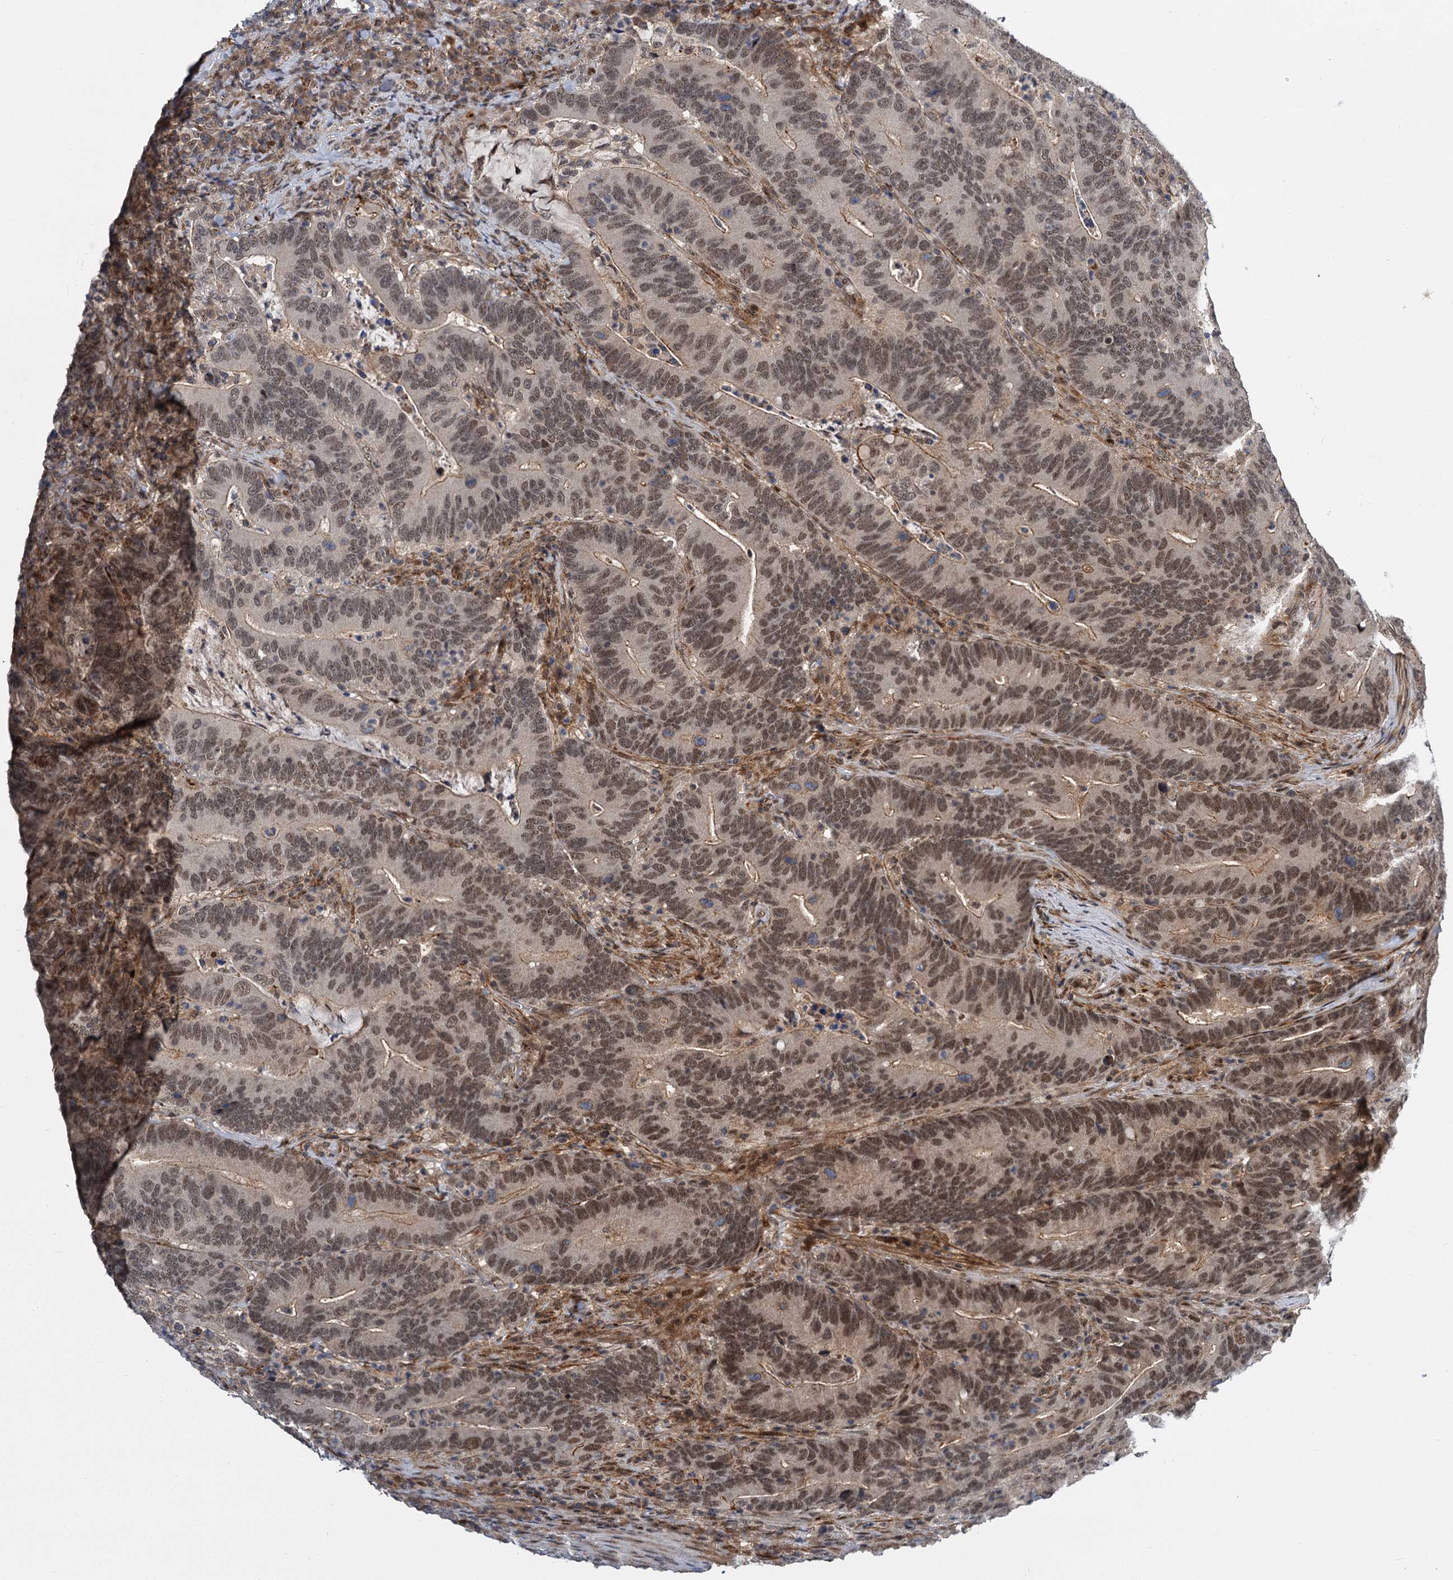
{"staining": {"intensity": "weak", "quantity": ">75%", "location": "cytoplasmic/membranous,nuclear"}, "tissue": "colorectal cancer", "cell_type": "Tumor cells", "image_type": "cancer", "snomed": [{"axis": "morphology", "description": "Adenocarcinoma, NOS"}, {"axis": "topography", "description": "Colon"}], "caption": "Immunohistochemical staining of human colorectal cancer displays weak cytoplasmic/membranous and nuclear protein staining in about >75% of tumor cells.", "gene": "MBD6", "patient": {"sex": "female", "age": 66}}